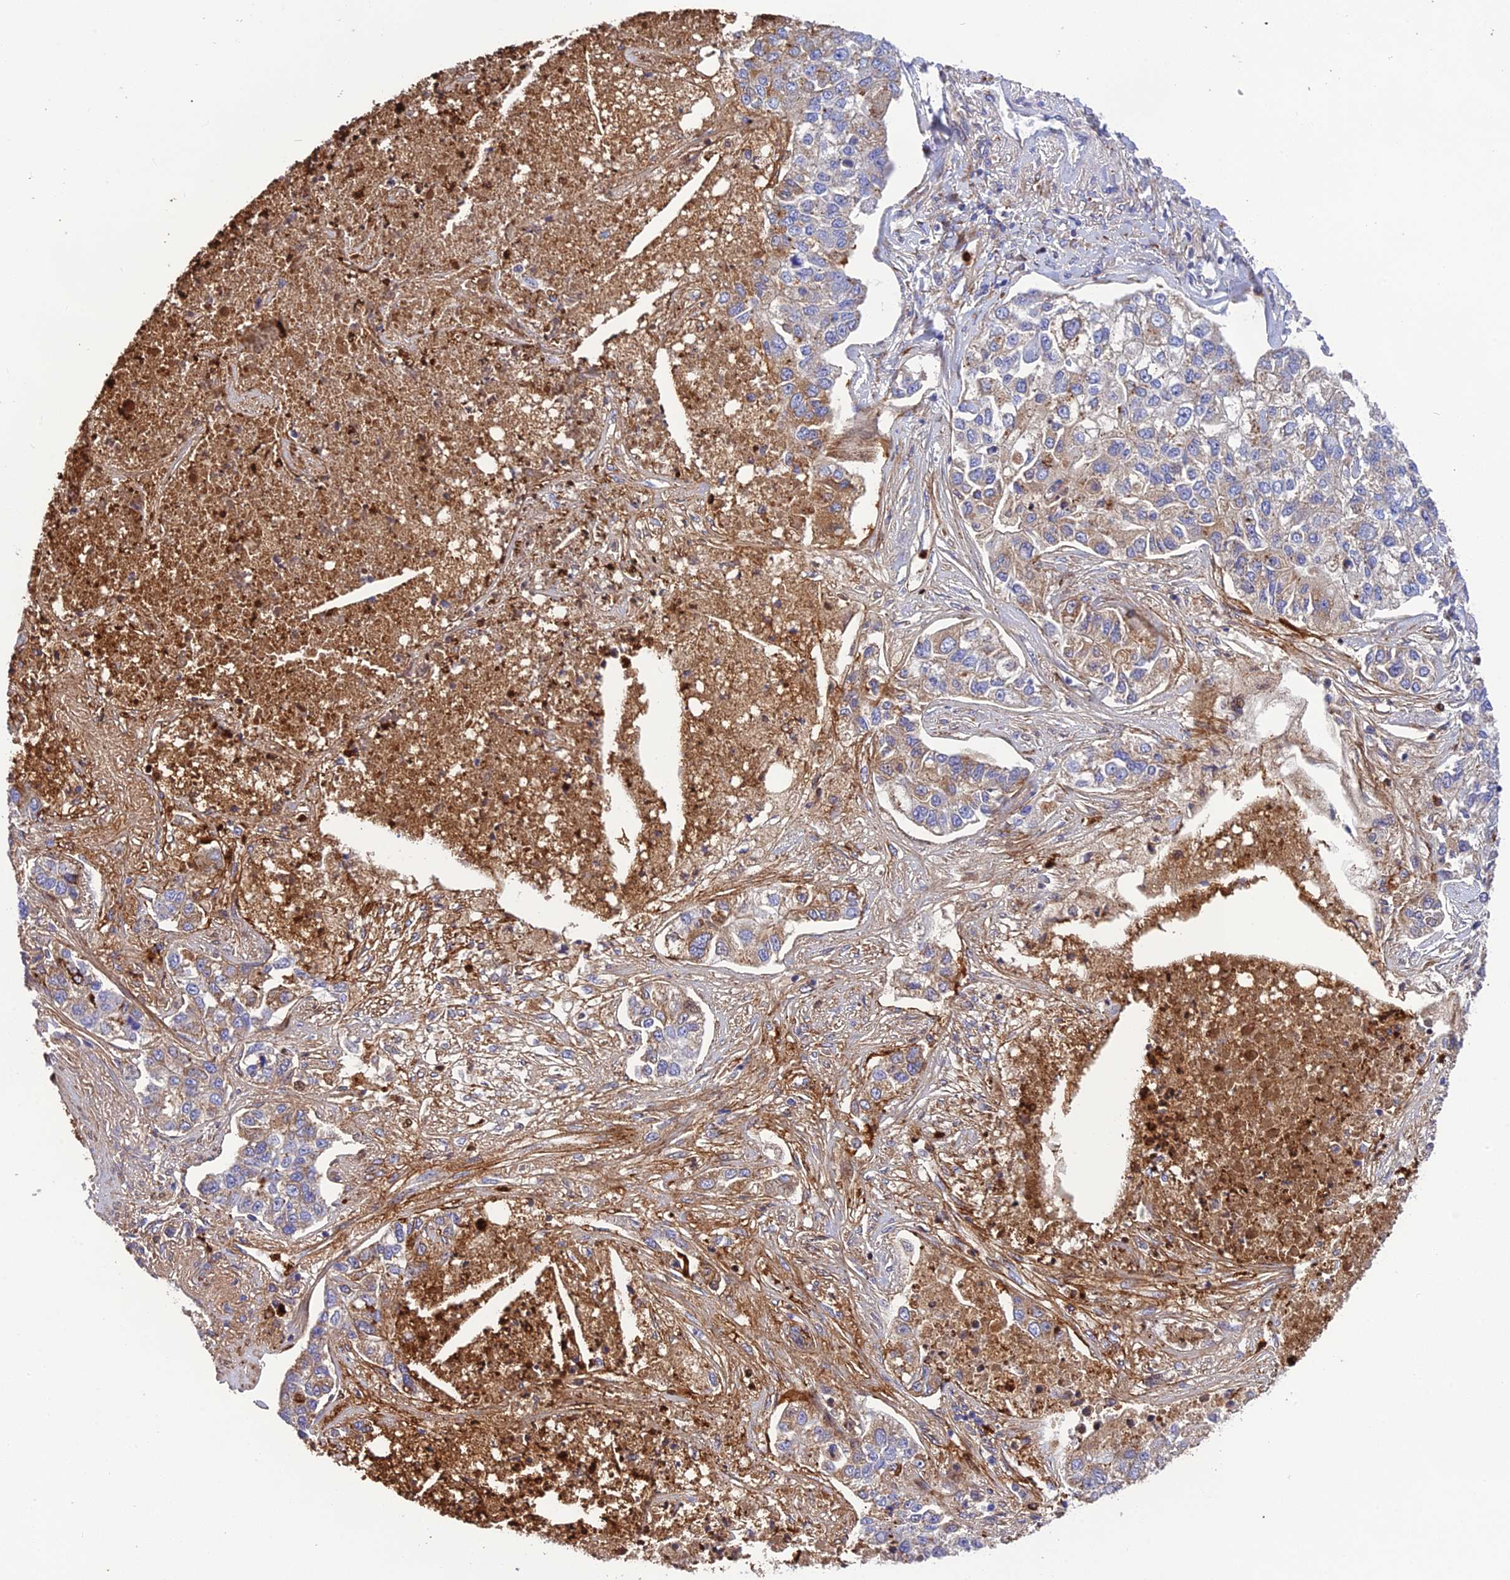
{"staining": {"intensity": "weak", "quantity": "<25%", "location": "cytoplasmic/membranous"}, "tissue": "lung cancer", "cell_type": "Tumor cells", "image_type": "cancer", "snomed": [{"axis": "morphology", "description": "Adenocarcinoma, NOS"}, {"axis": "topography", "description": "Lung"}], "caption": "Immunohistochemical staining of lung cancer exhibits no significant staining in tumor cells.", "gene": "CPSF4L", "patient": {"sex": "male", "age": 49}}